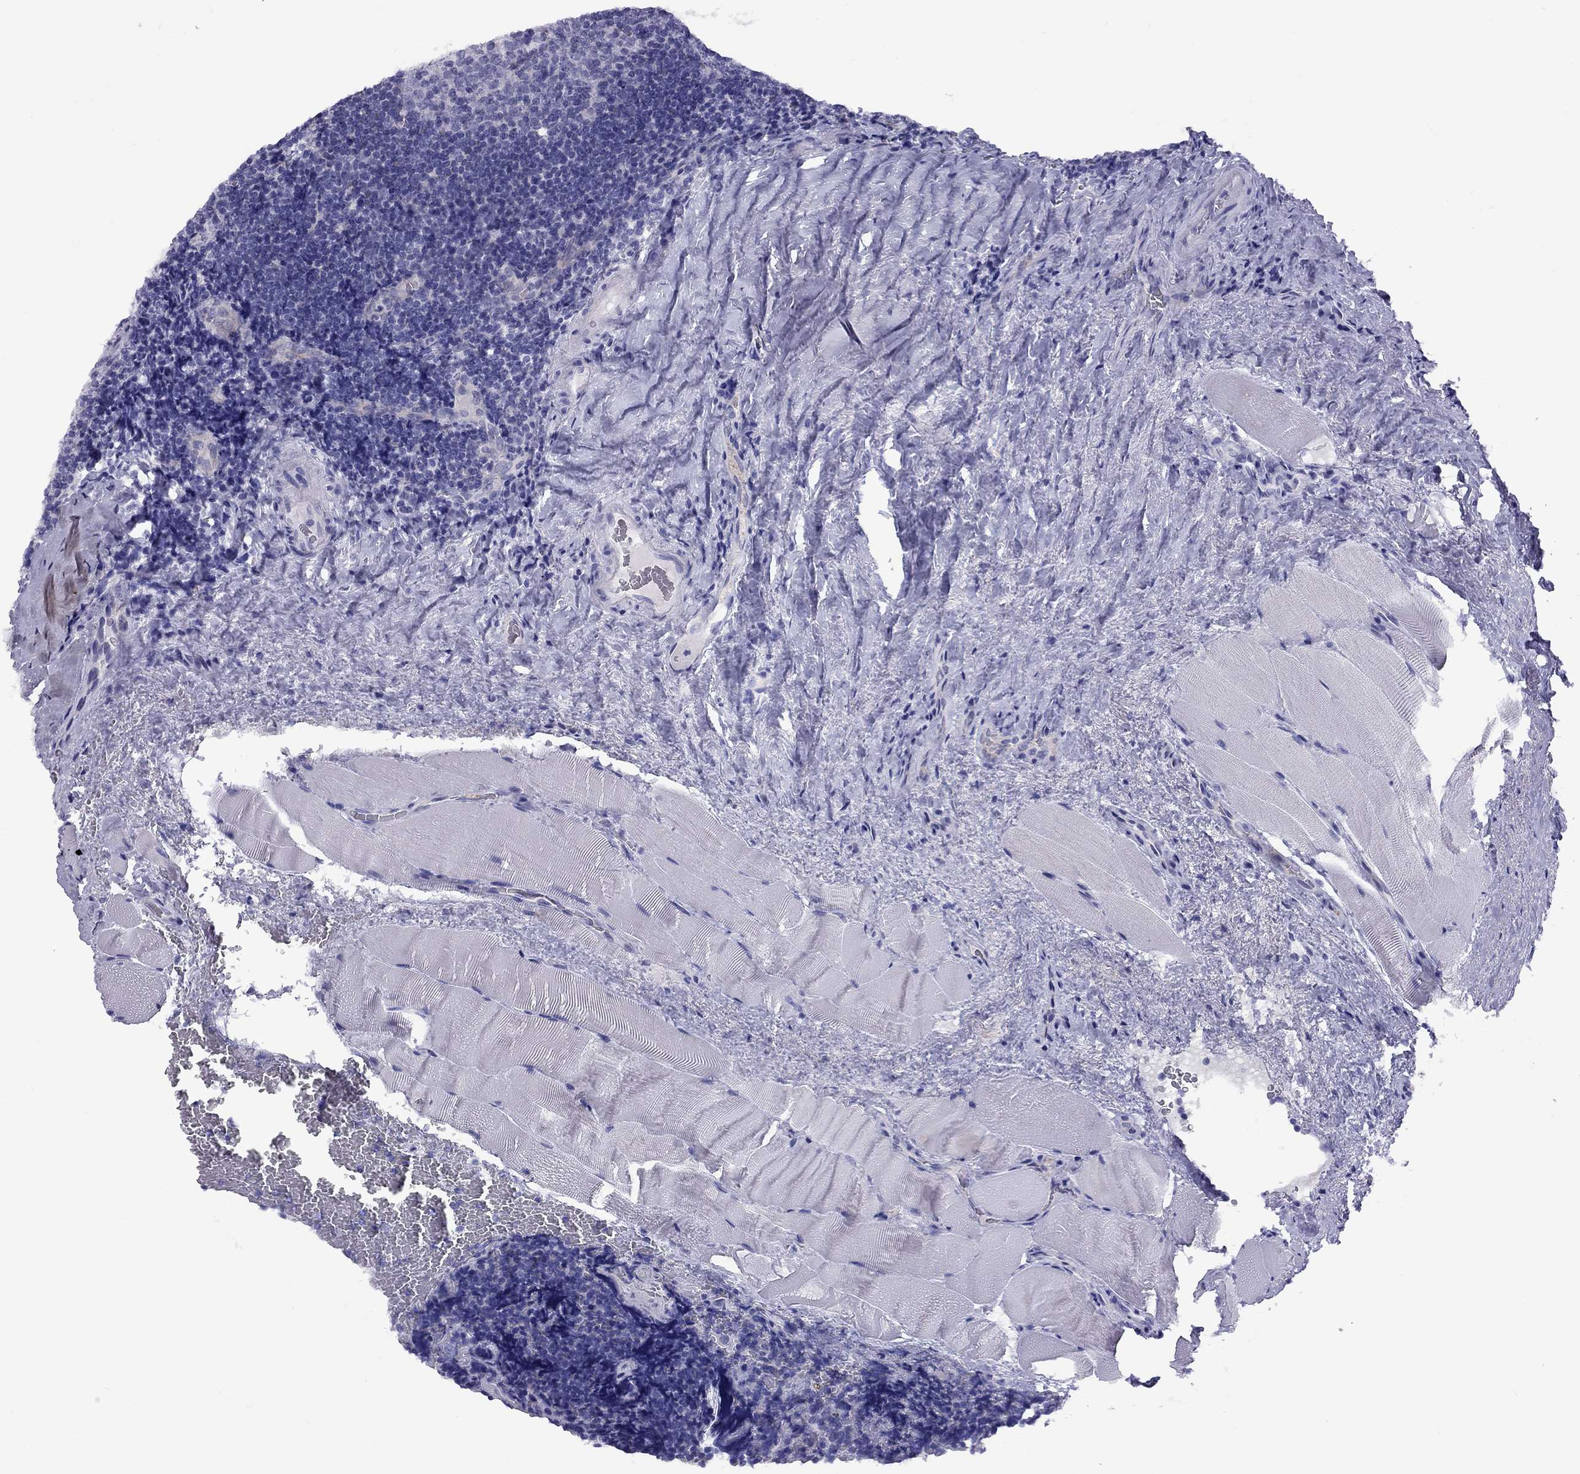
{"staining": {"intensity": "negative", "quantity": "none", "location": "none"}, "tissue": "tonsil", "cell_type": "Germinal center cells", "image_type": "normal", "snomed": [{"axis": "morphology", "description": "Normal tissue, NOS"}, {"axis": "morphology", "description": "Inflammation, NOS"}, {"axis": "topography", "description": "Tonsil"}], "caption": "This is an immunohistochemistry photomicrograph of benign human tonsil. There is no positivity in germinal center cells.", "gene": "FSCN3", "patient": {"sex": "female", "age": 31}}